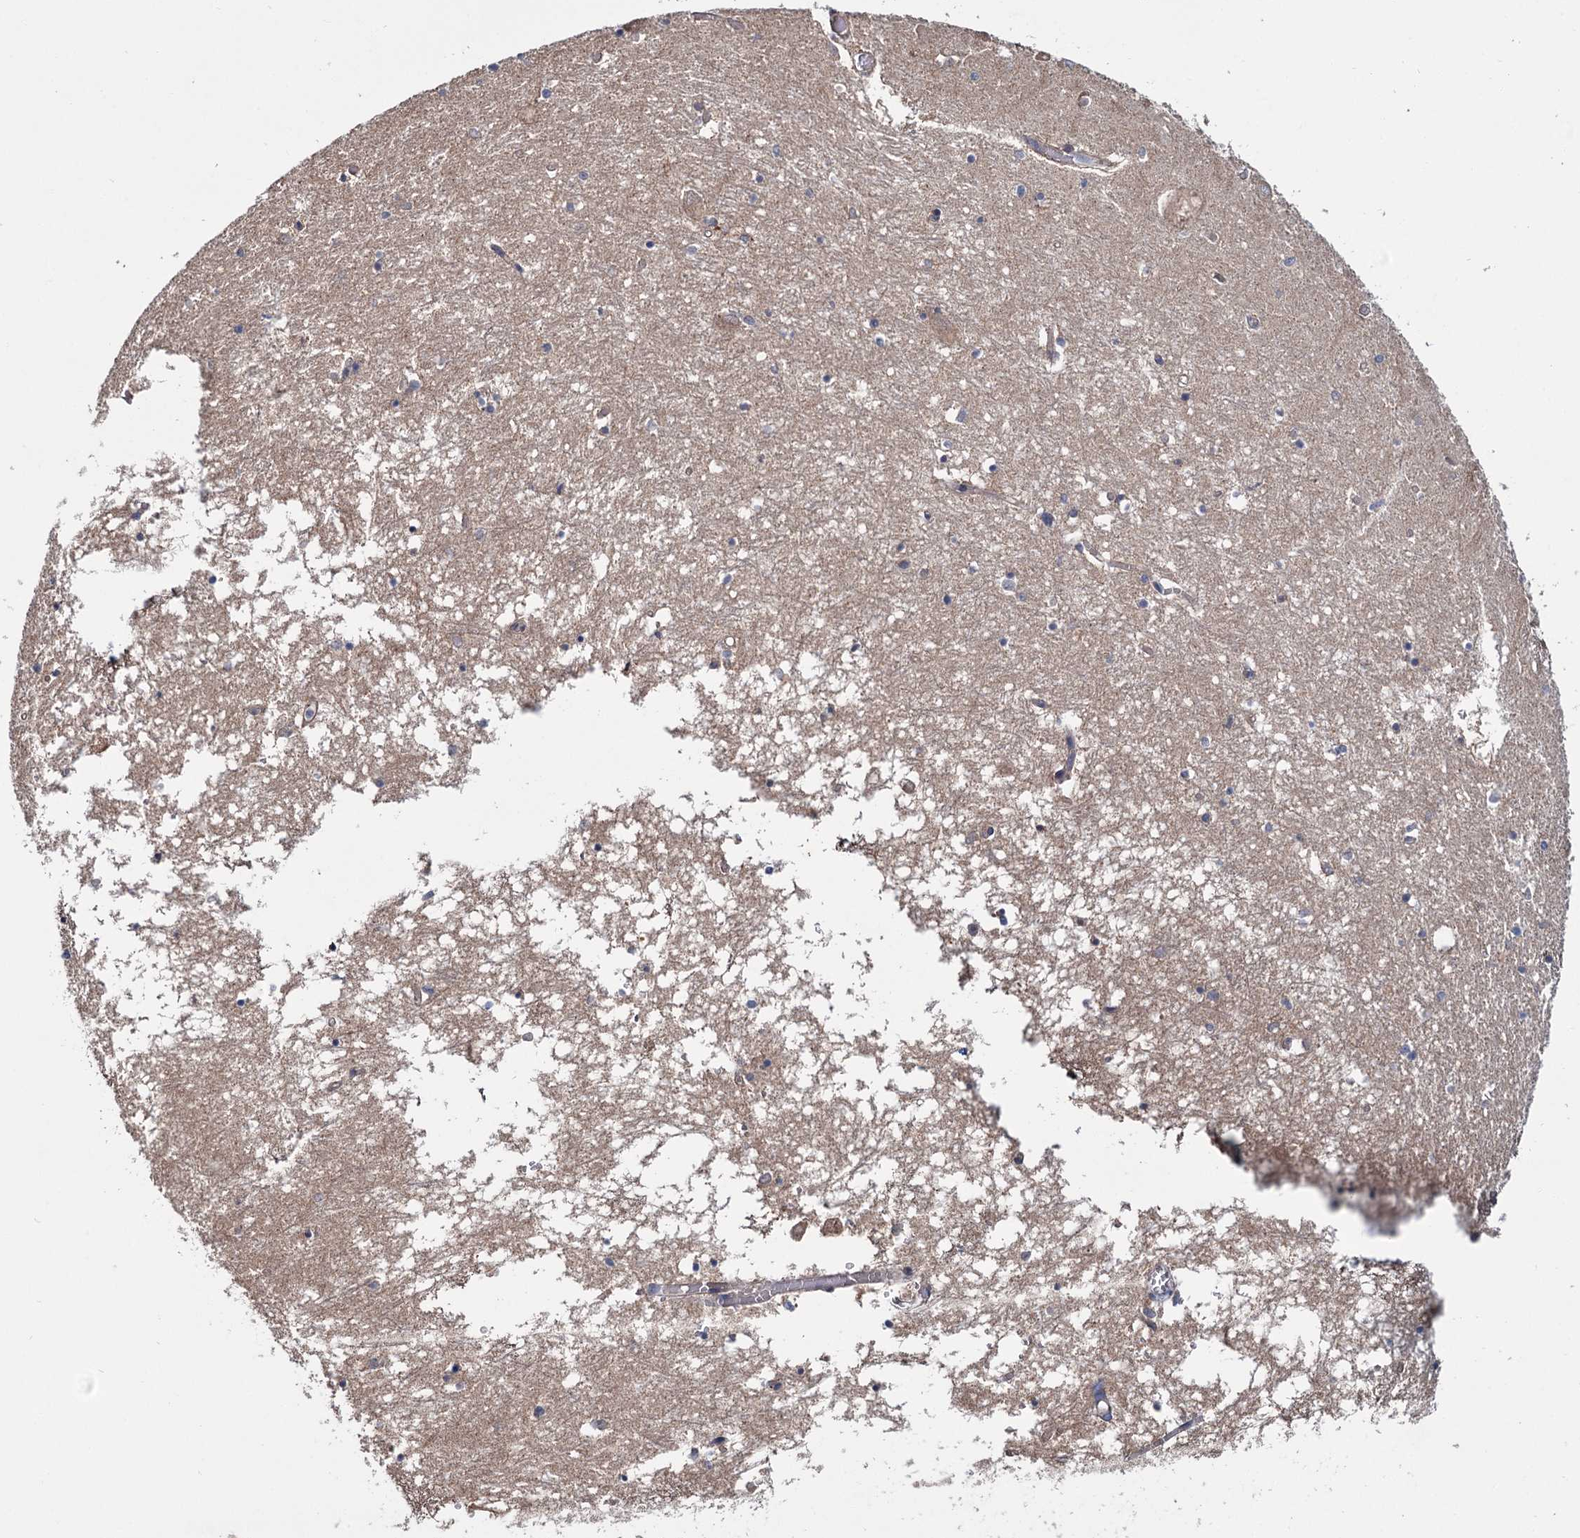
{"staining": {"intensity": "negative", "quantity": "none", "location": "none"}, "tissue": "hippocampus", "cell_type": "Glial cells", "image_type": "normal", "snomed": [{"axis": "morphology", "description": "Normal tissue, NOS"}, {"axis": "topography", "description": "Hippocampus"}], "caption": "Photomicrograph shows no significant protein expression in glial cells of unremarkable hippocampus.", "gene": "MTRR", "patient": {"sex": "male", "age": 70}}